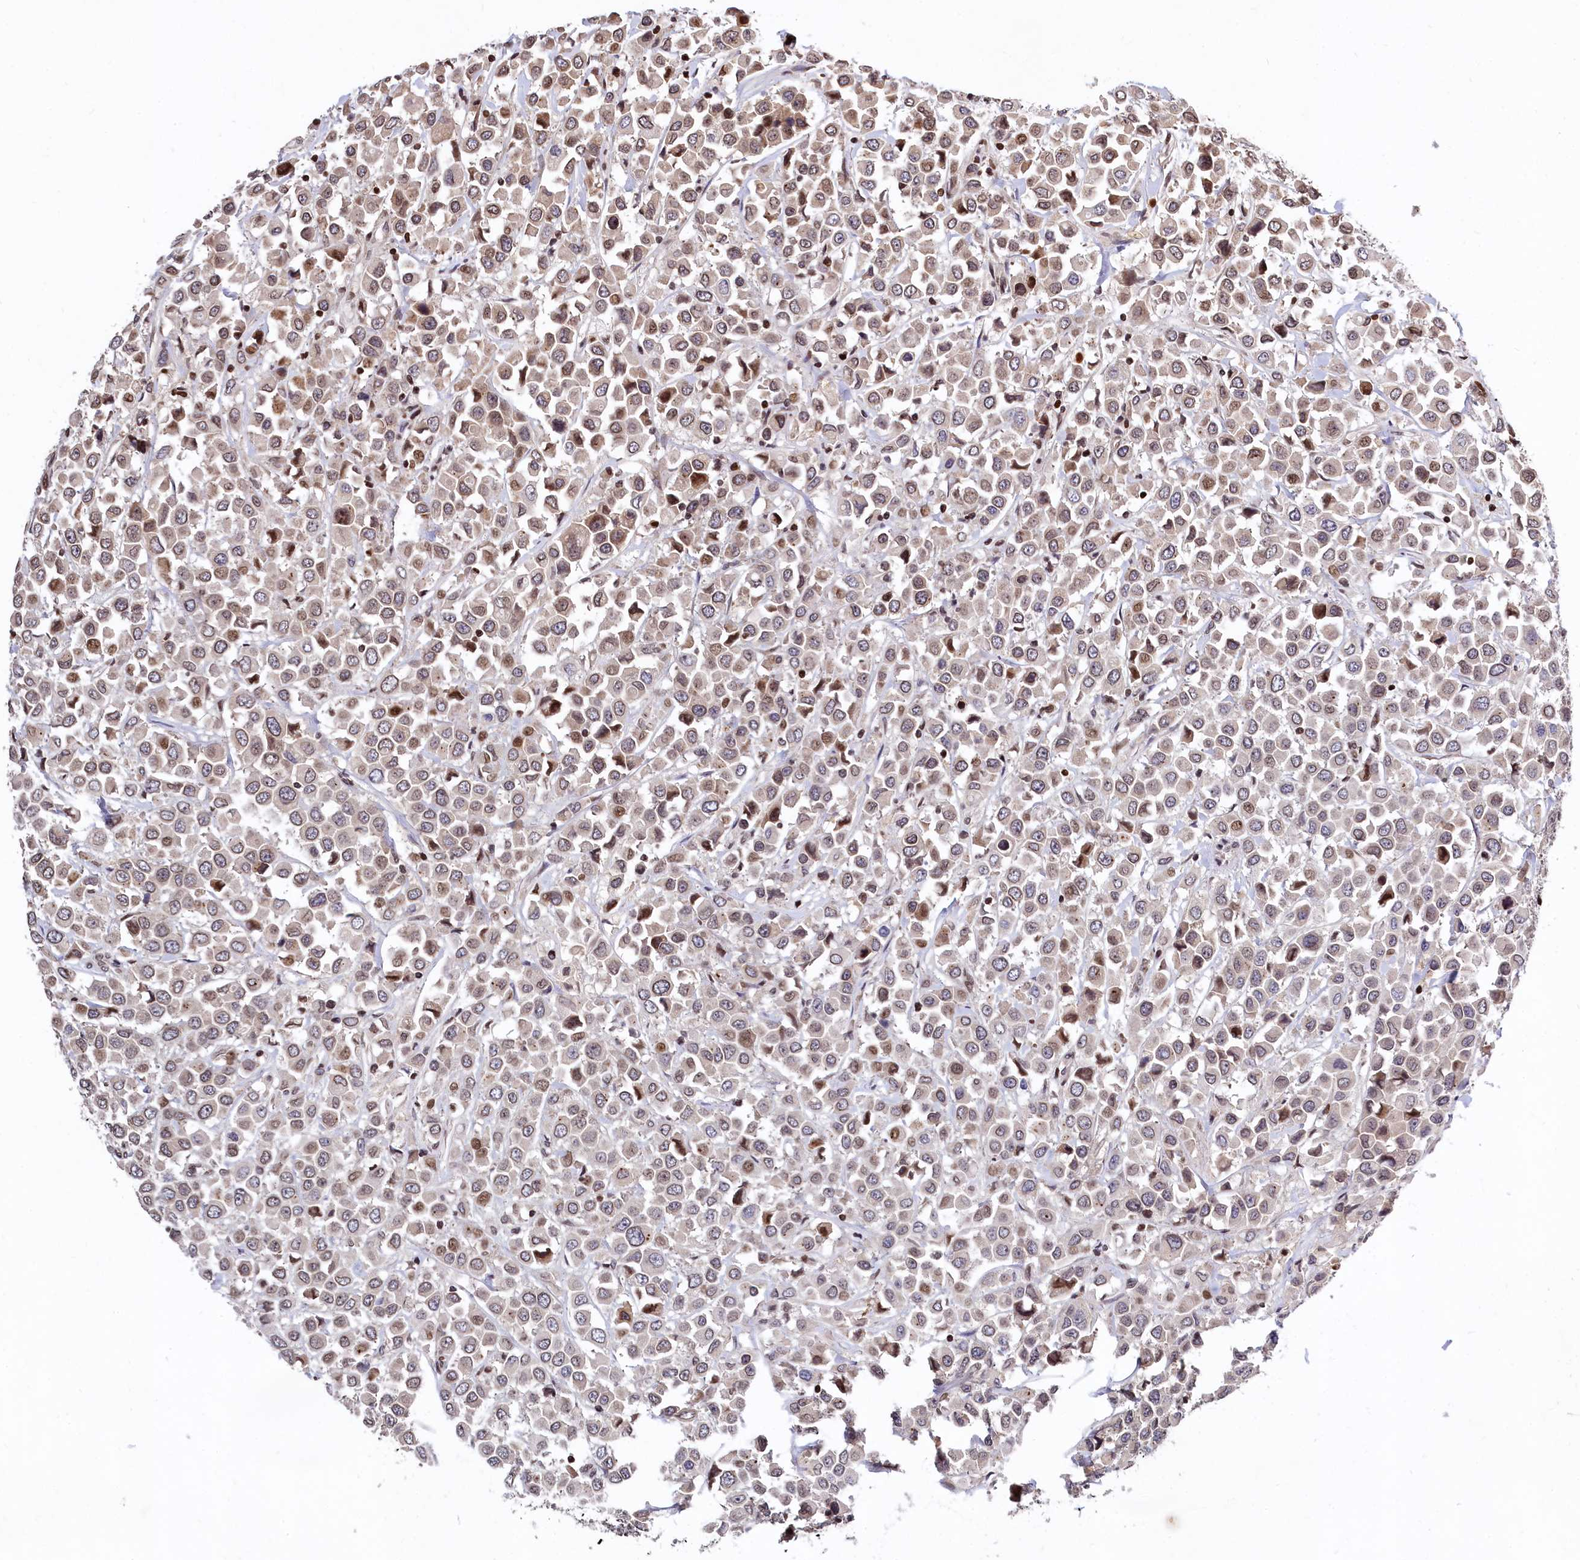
{"staining": {"intensity": "moderate", "quantity": "25%-75%", "location": "nuclear"}, "tissue": "breast cancer", "cell_type": "Tumor cells", "image_type": "cancer", "snomed": [{"axis": "morphology", "description": "Duct carcinoma"}, {"axis": "topography", "description": "Breast"}], "caption": "Protein expression analysis of infiltrating ductal carcinoma (breast) reveals moderate nuclear staining in approximately 25%-75% of tumor cells.", "gene": "FAM217B", "patient": {"sex": "female", "age": 61}}